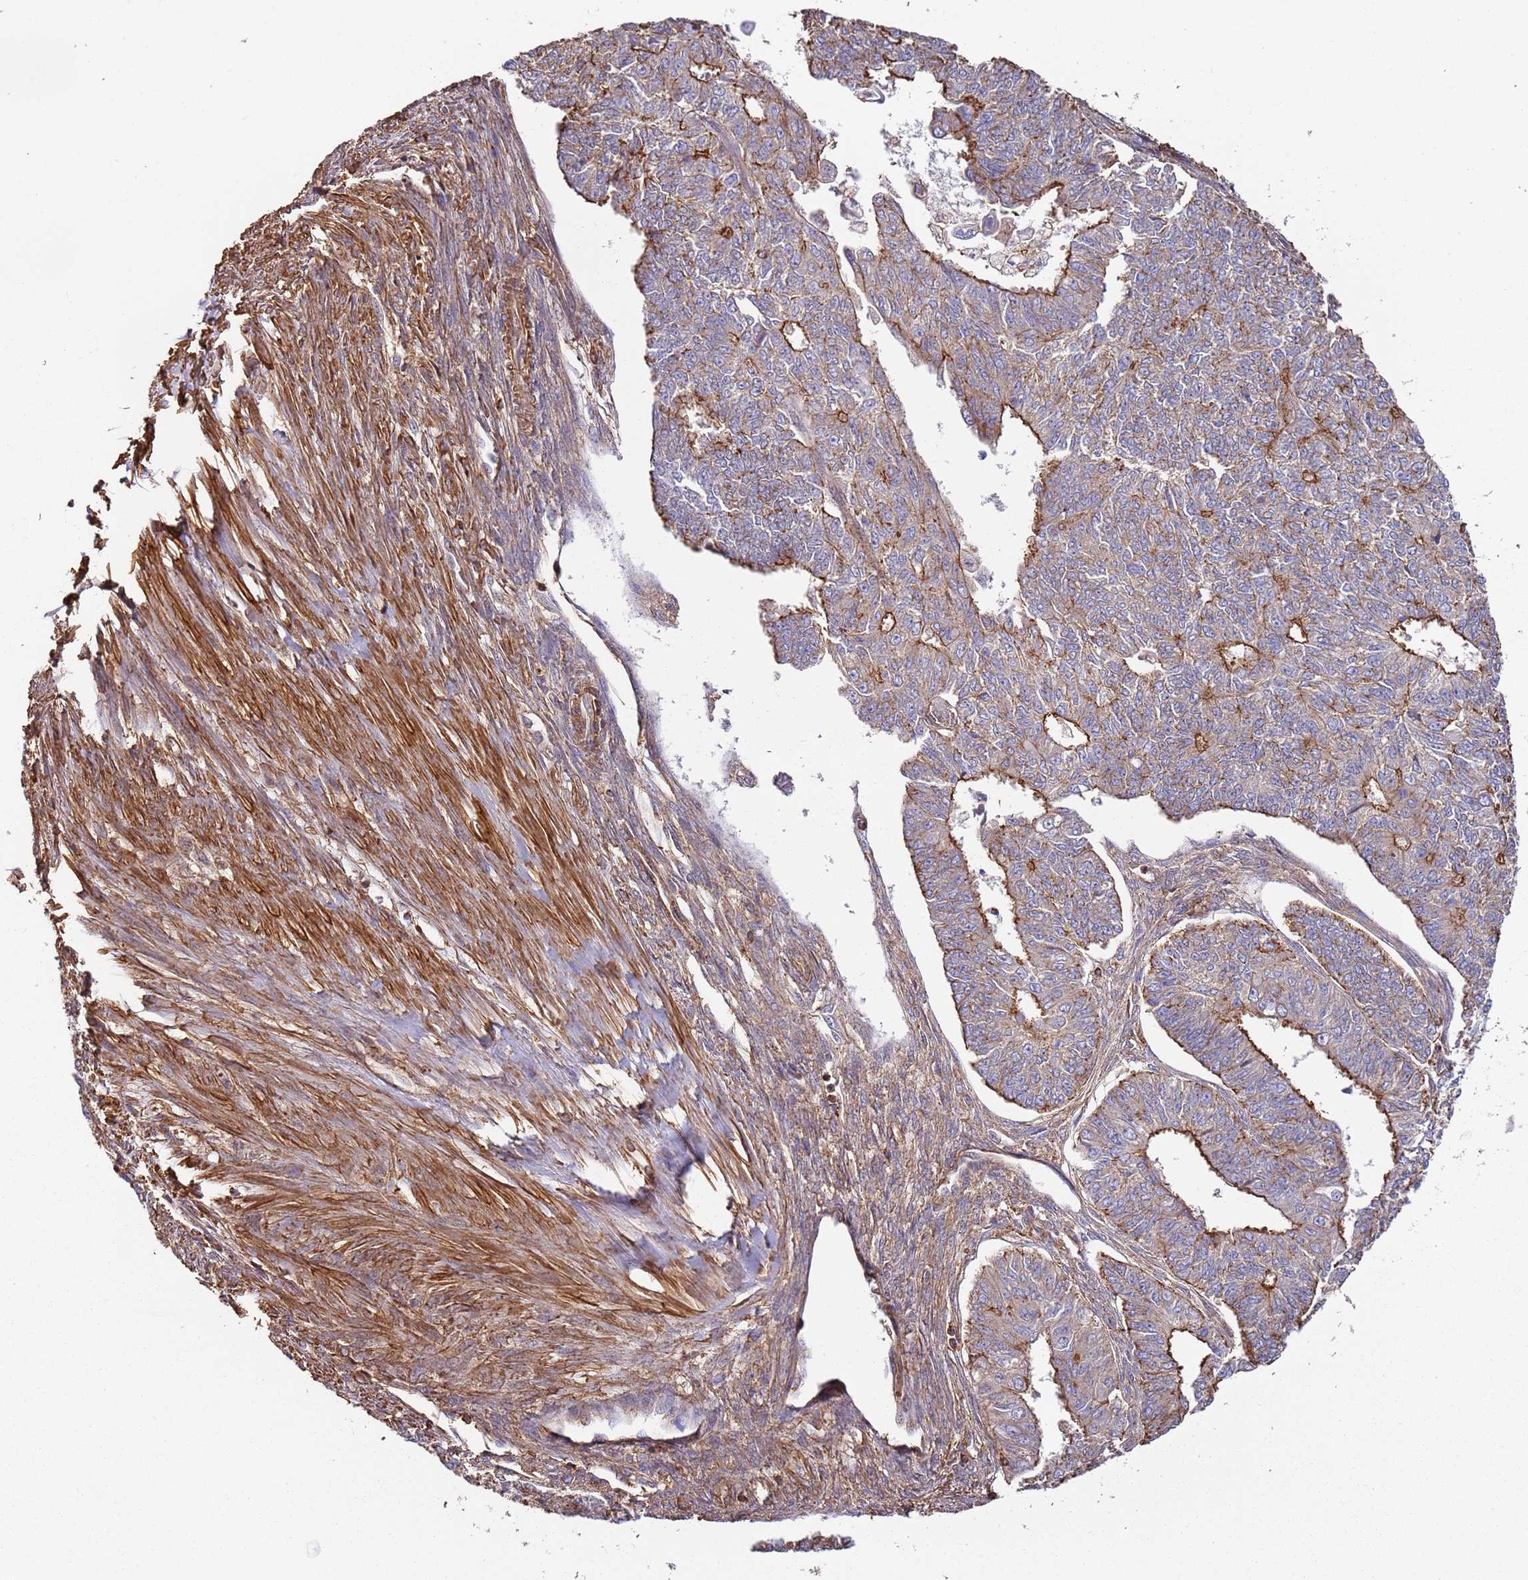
{"staining": {"intensity": "moderate", "quantity": "25%-75%", "location": "cytoplasmic/membranous"}, "tissue": "endometrial cancer", "cell_type": "Tumor cells", "image_type": "cancer", "snomed": [{"axis": "morphology", "description": "Adenocarcinoma, NOS"}, {"axis": "topography", "description": "Endometrium"}], "caption": "Moderate cytoplasmic/membranous protein positivity is seen in about 25%-75% of tumor cells in endometrial adenocarcinoma.", "gene": "CYP2U1", "patient": {"sex": "female", "age": 32}}